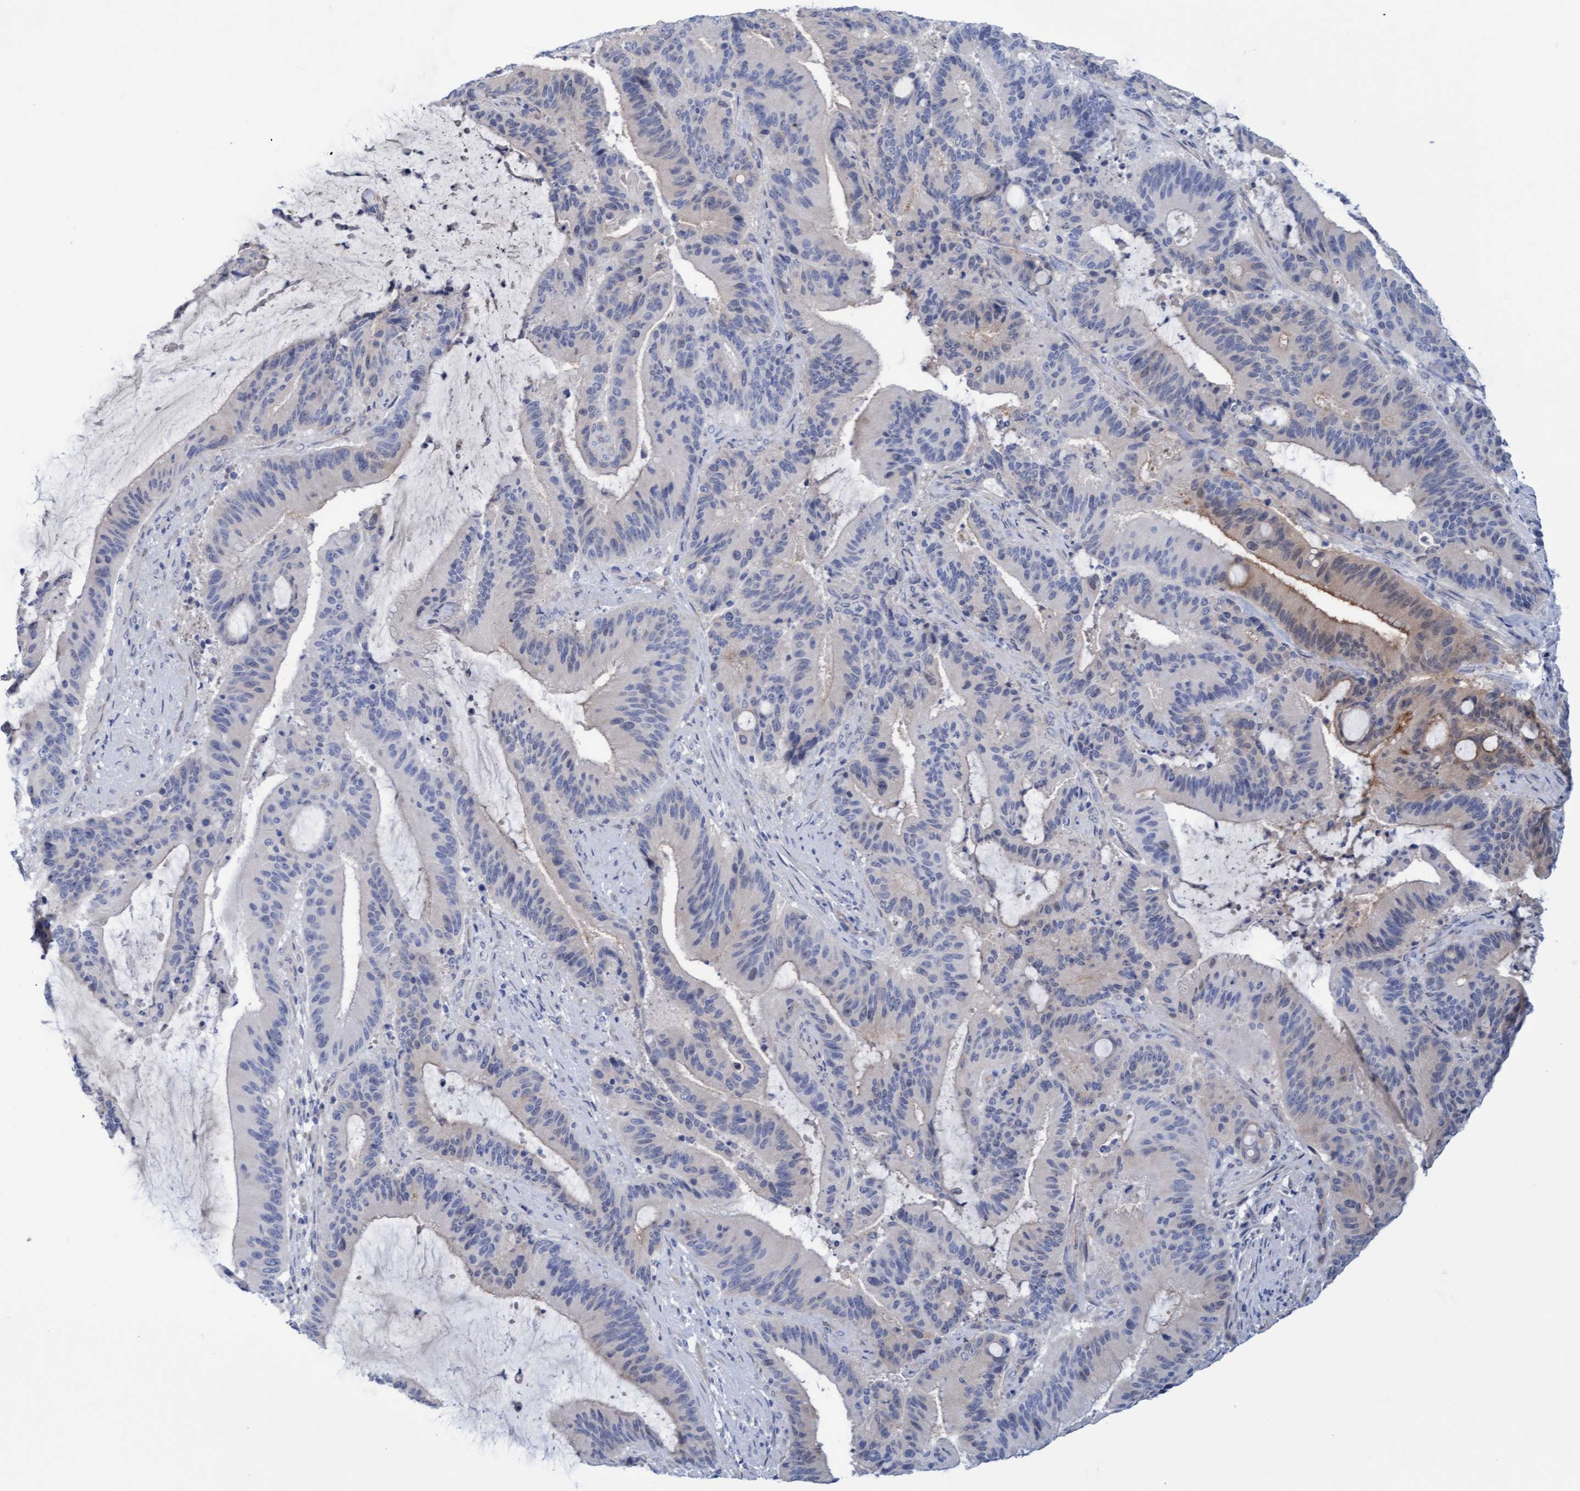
{"staining": {"intensity": "weak", "quantity": "<25%", "location": "cytoplasmic/membranous"}, "tissue": "liver cancer", "cell_type": "Tumor cells", "image_type": "cancer", "snomed": [{"axis": "morphology", "description": "Normal tissue, NOS"}, {"axis": "morphology", "description": "Cholangiocarcinoma"}, {"axis": "topography", "description": "Liver"}, {"axis": "topography", "description": "Peripheral nerve tissue"}], "caption": "Tumor cells show no significant staining in cholangiocarcinoma (liver).", "gene": "STXBP1", "patient": {"sex": "female", "age": 73}}